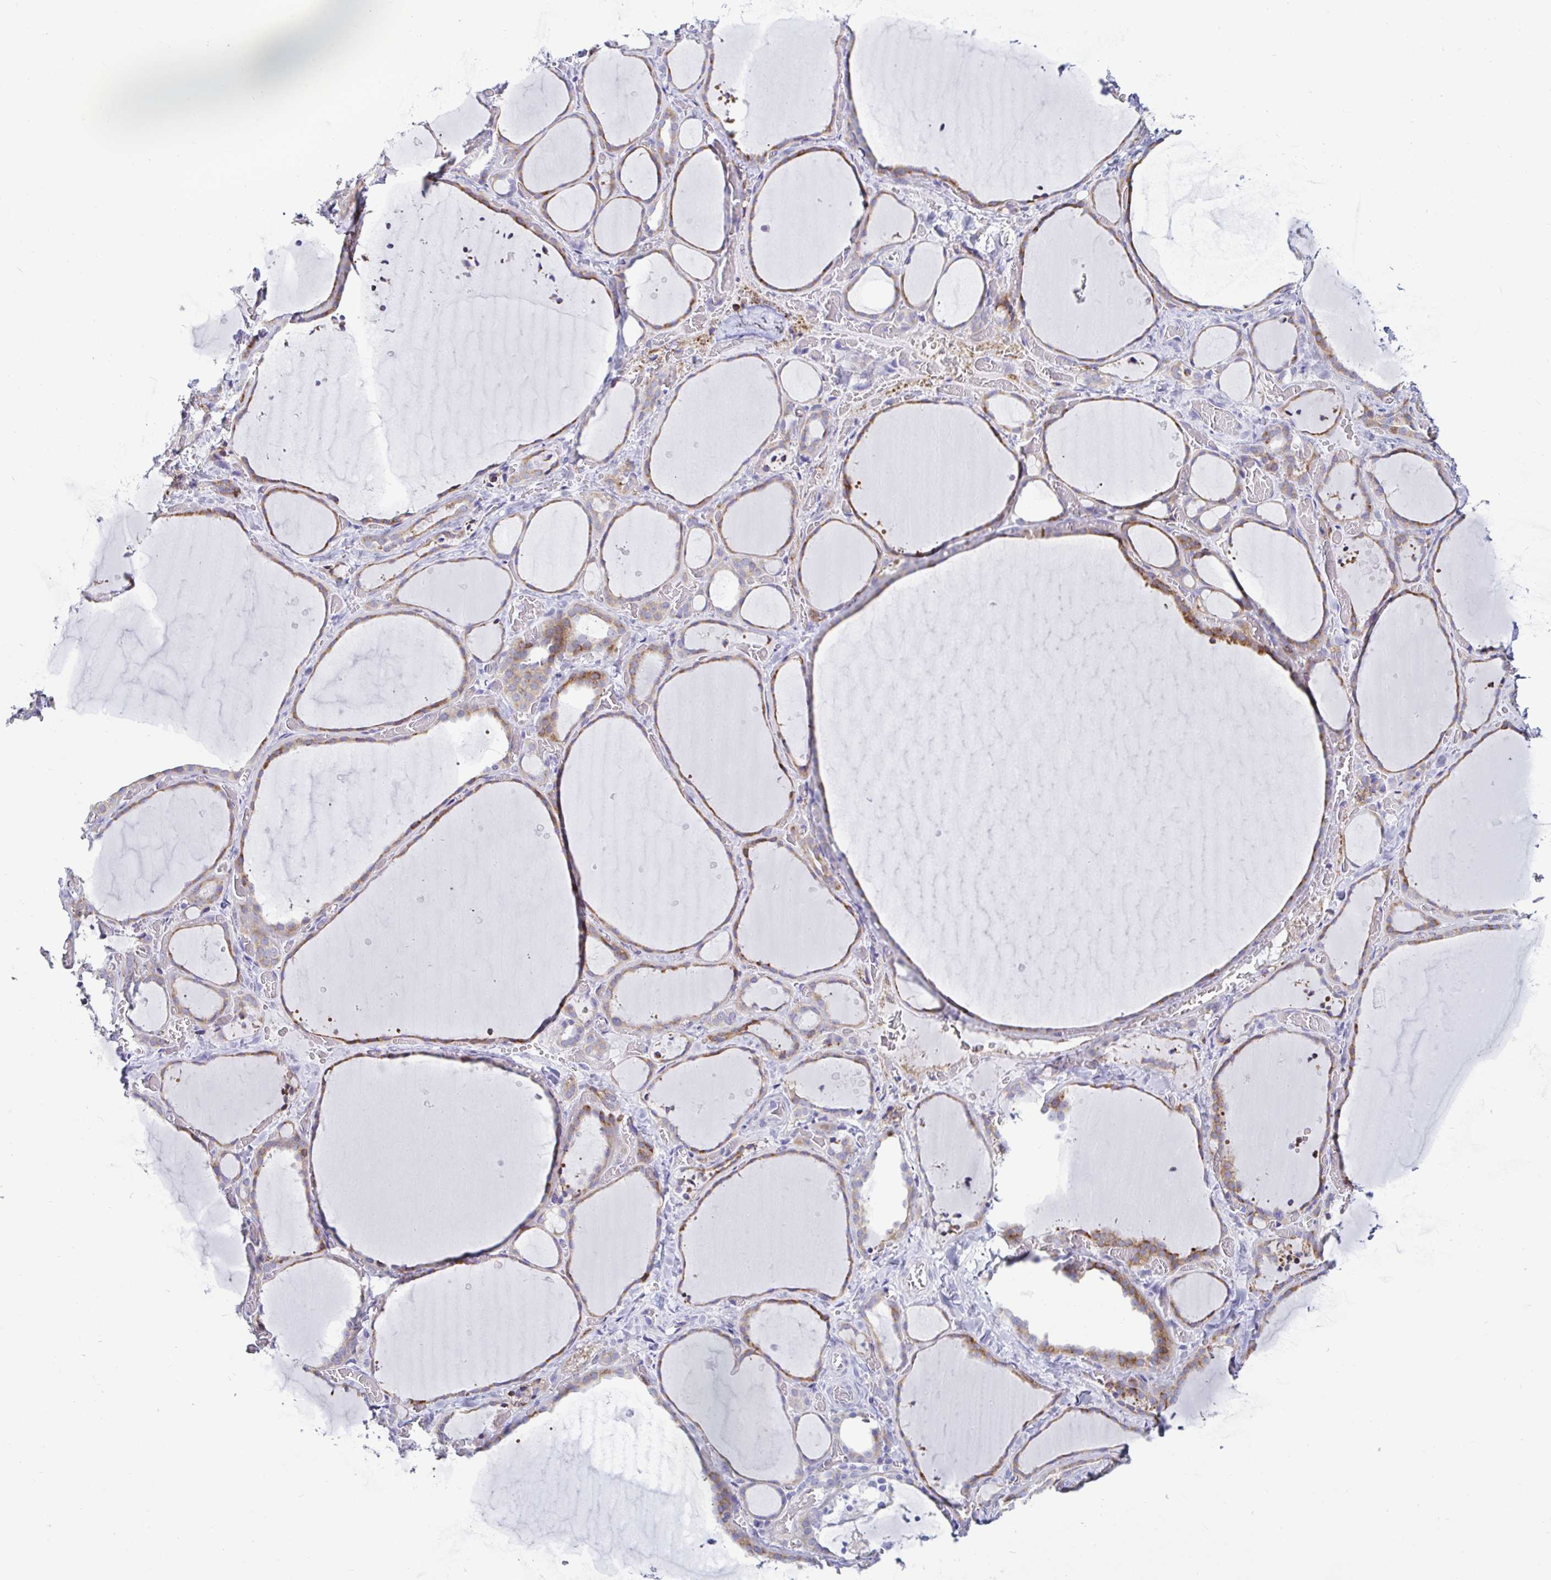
{"staining": {"intensity": "moderate", "quantity": "25%-75%", "location": "cytoplasmic/membranous"}, "tissue": "thyroid gland", "cell_type": "Glandular cells", "image_type": "normal", "snomed": [{"axis": "morphology", "description": "Normal tissue, NOS"}, {"axis": "topography", "description": "Thyroid gland"}], "caption": "Immunohistochemical staining of unremarkable thyroid gland exhibits medium levels of moderate cytoplasmic/membranous expression in approximately 25%-75% of glandular cells.", "gene": "TFPI2", "patient": {"sex": "female", "age": 36}}